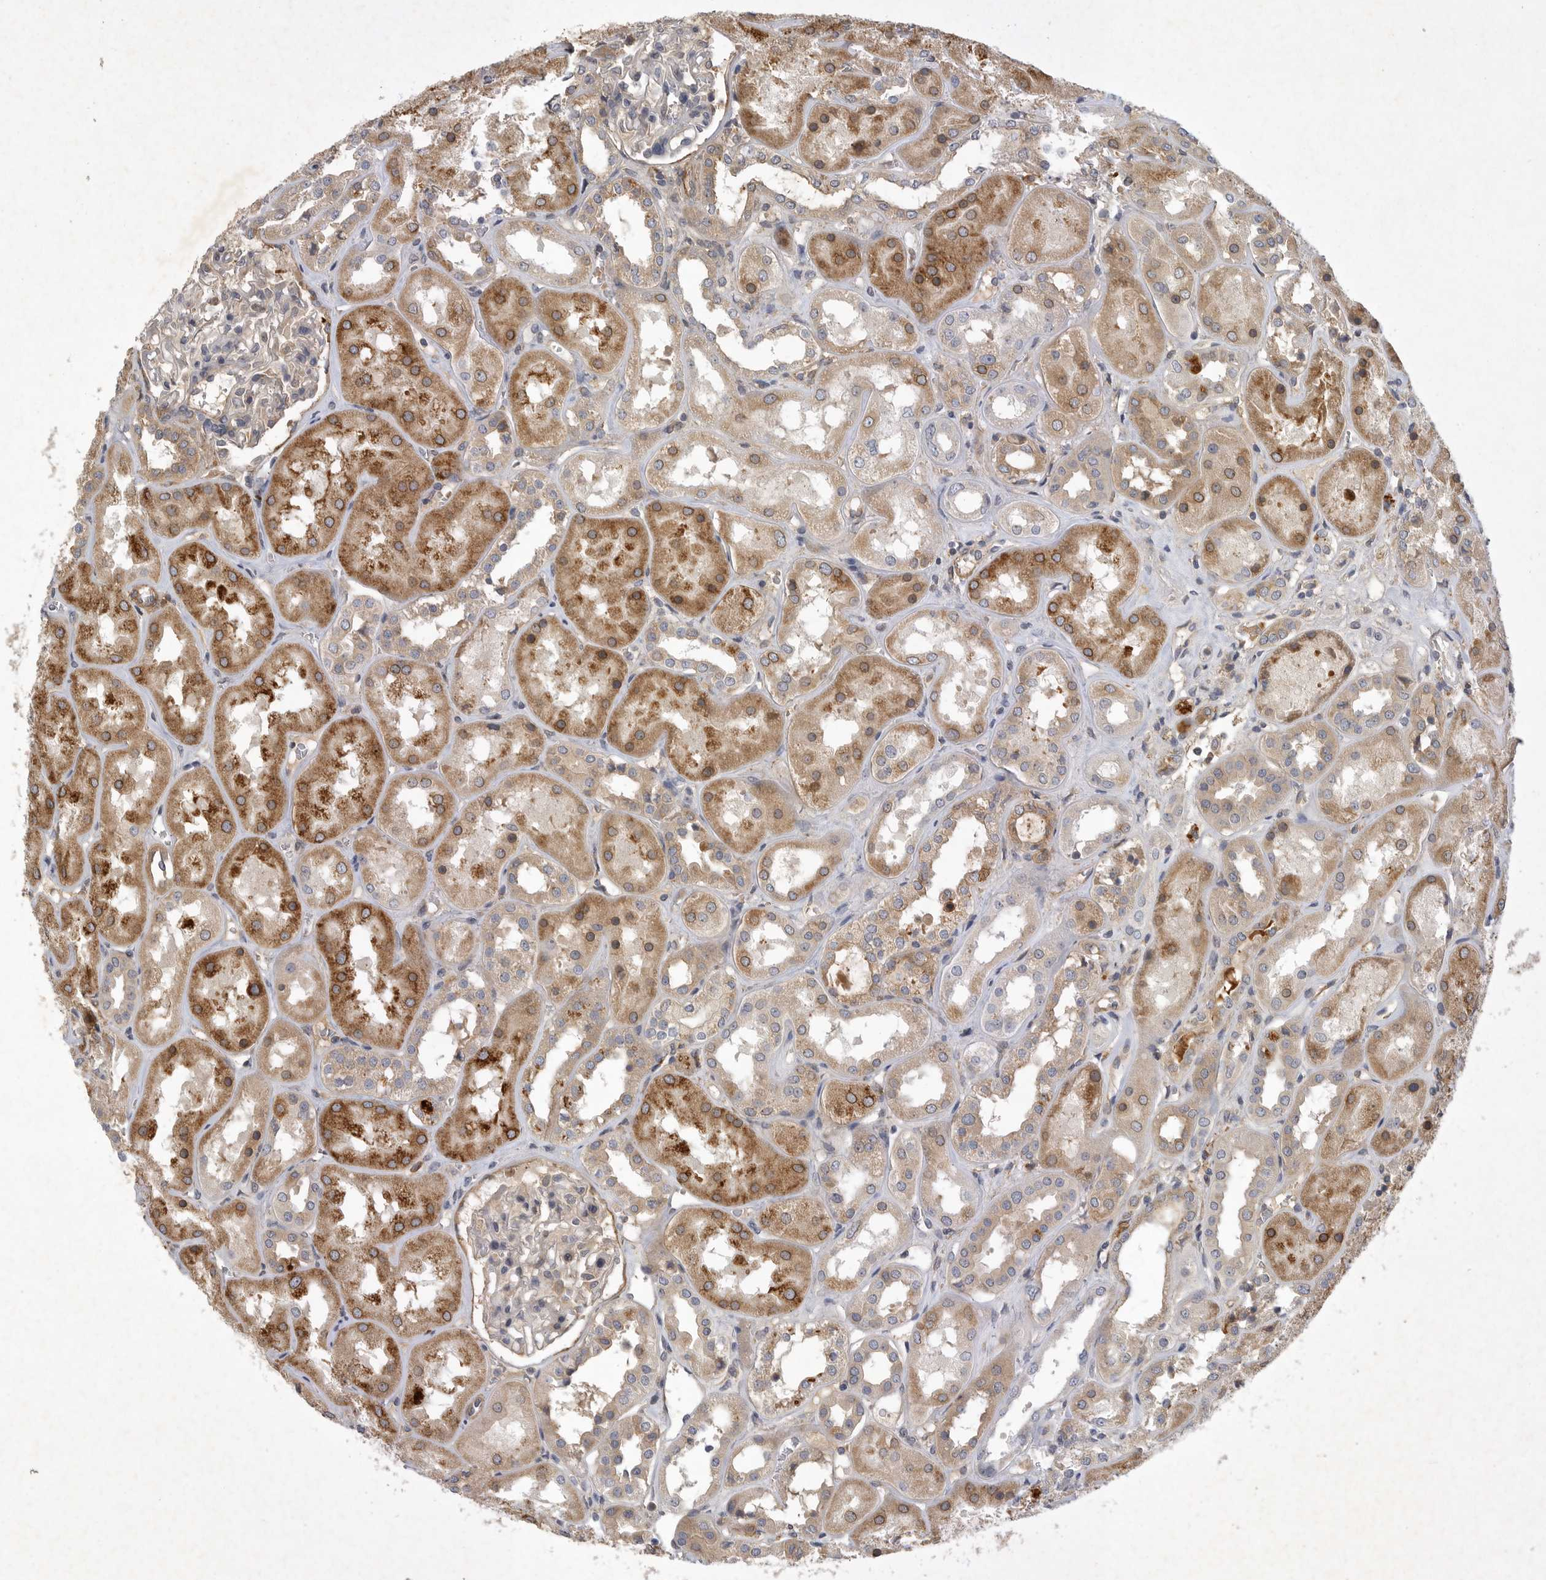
{"staining": {"intensity": "weak", "quantity": "25%-75%", "location": "cytoplasmic/membranous"}, "tissue": "kidney", "cell_type": "Cells in glomeruli", "image_type": "normal", "snomed": [{"axis": "morphology", "description": "Normal tissue, NOS"}, {"axis": "topography", "description": "Kidney"}], "caption": "There is low levels of weak cytoplasmic/membranous staining in cells in glomeruli of unremarkable kidney, as demonstrated by immunohistochemical staining (brown color).", "gene": "ANKFY1", "patient": {"sex": "male", "age": 70}}